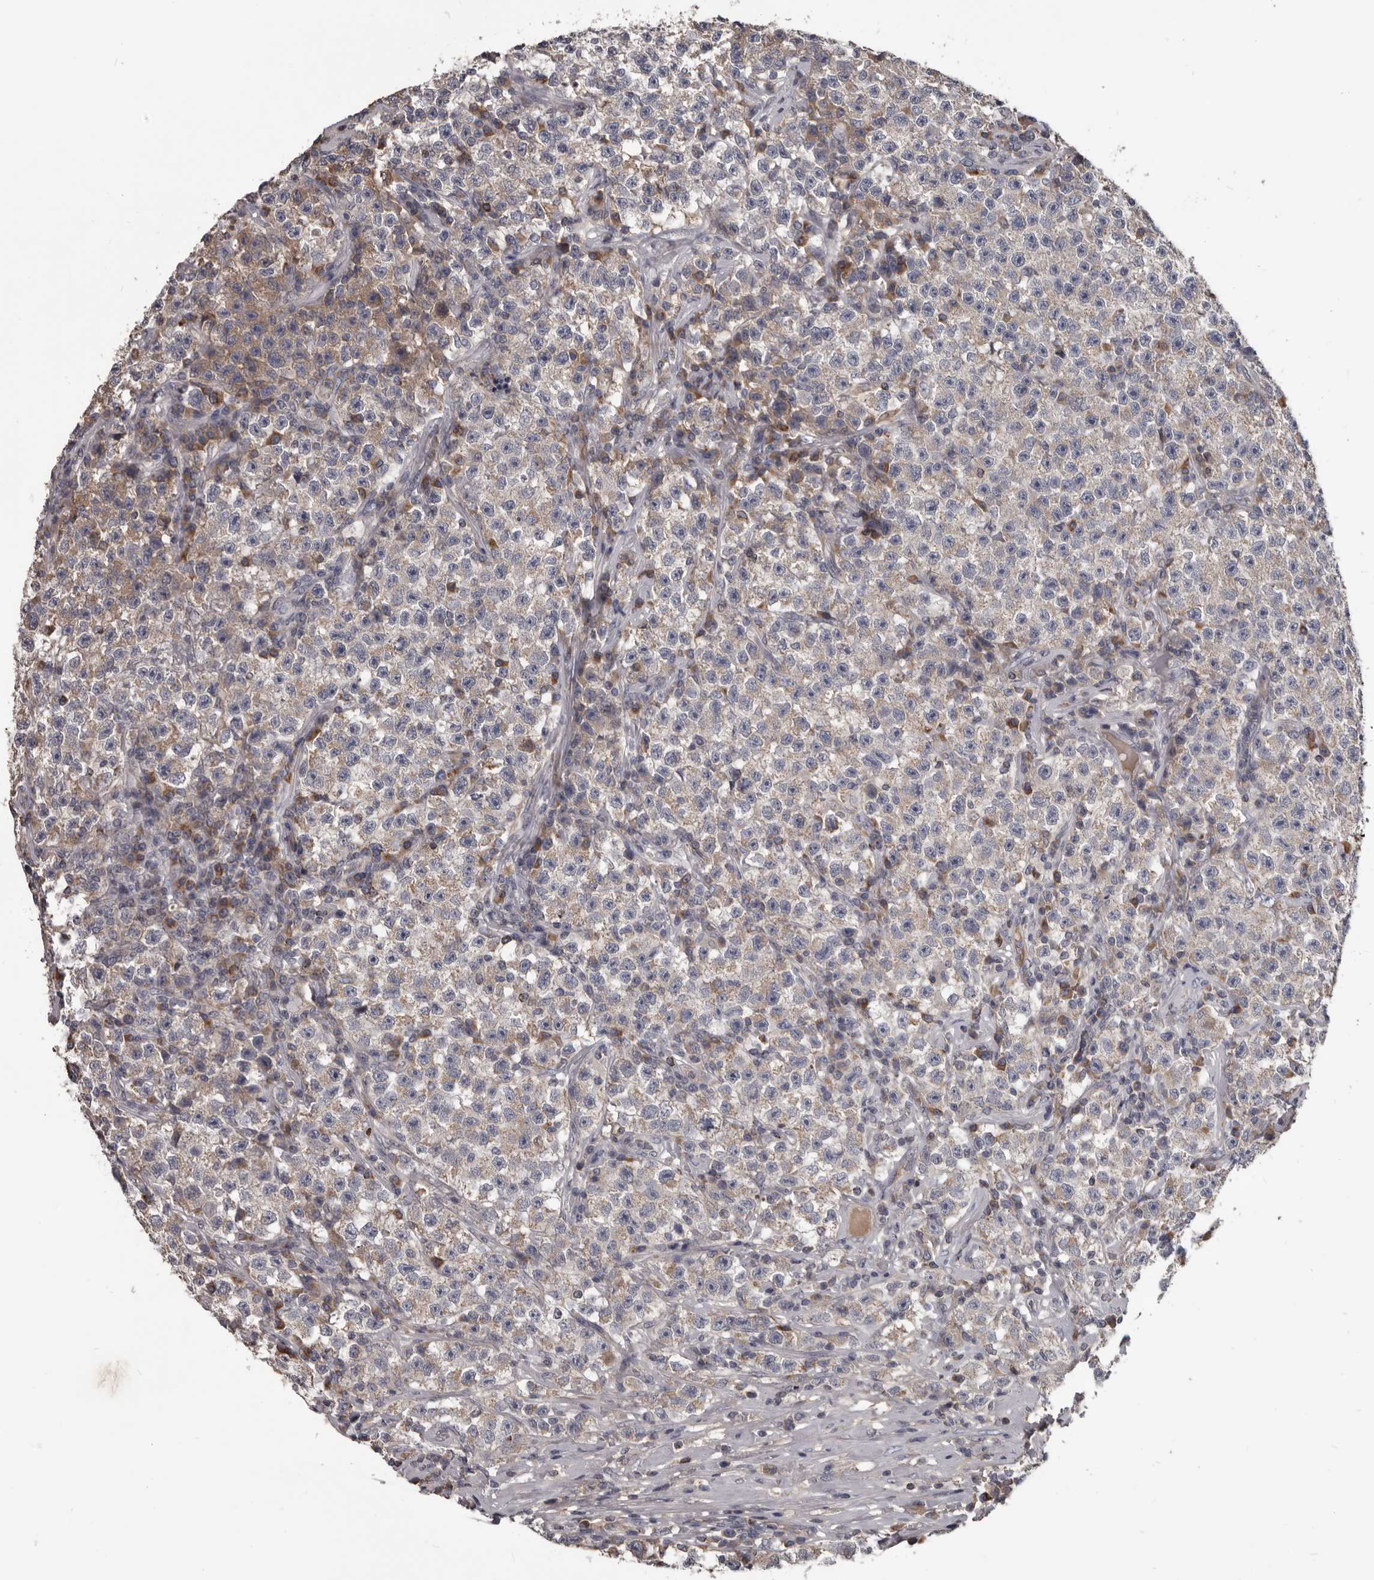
{"staining": {"intensity": "weak", "quantity": "25%-75%", "location": "cytoplasmic/membranous"}, "tissue": "testis cancer", "cell_type": "Tumor cells", "image_type": "cancer", "snomed": [{"axis": "morphology", "description": "Seminoma, NOS"}, {"axis": "topography", "description": "Testis"}], "caption": "Human testis cancer (seminoma) stained with a brown dye shows weak cytoplasmic/membranous positive positivity in approximately 25%-75% of tumor cells.", "gene": "ALDH5A1", "patient": {"sex": "male", "age": 22}}